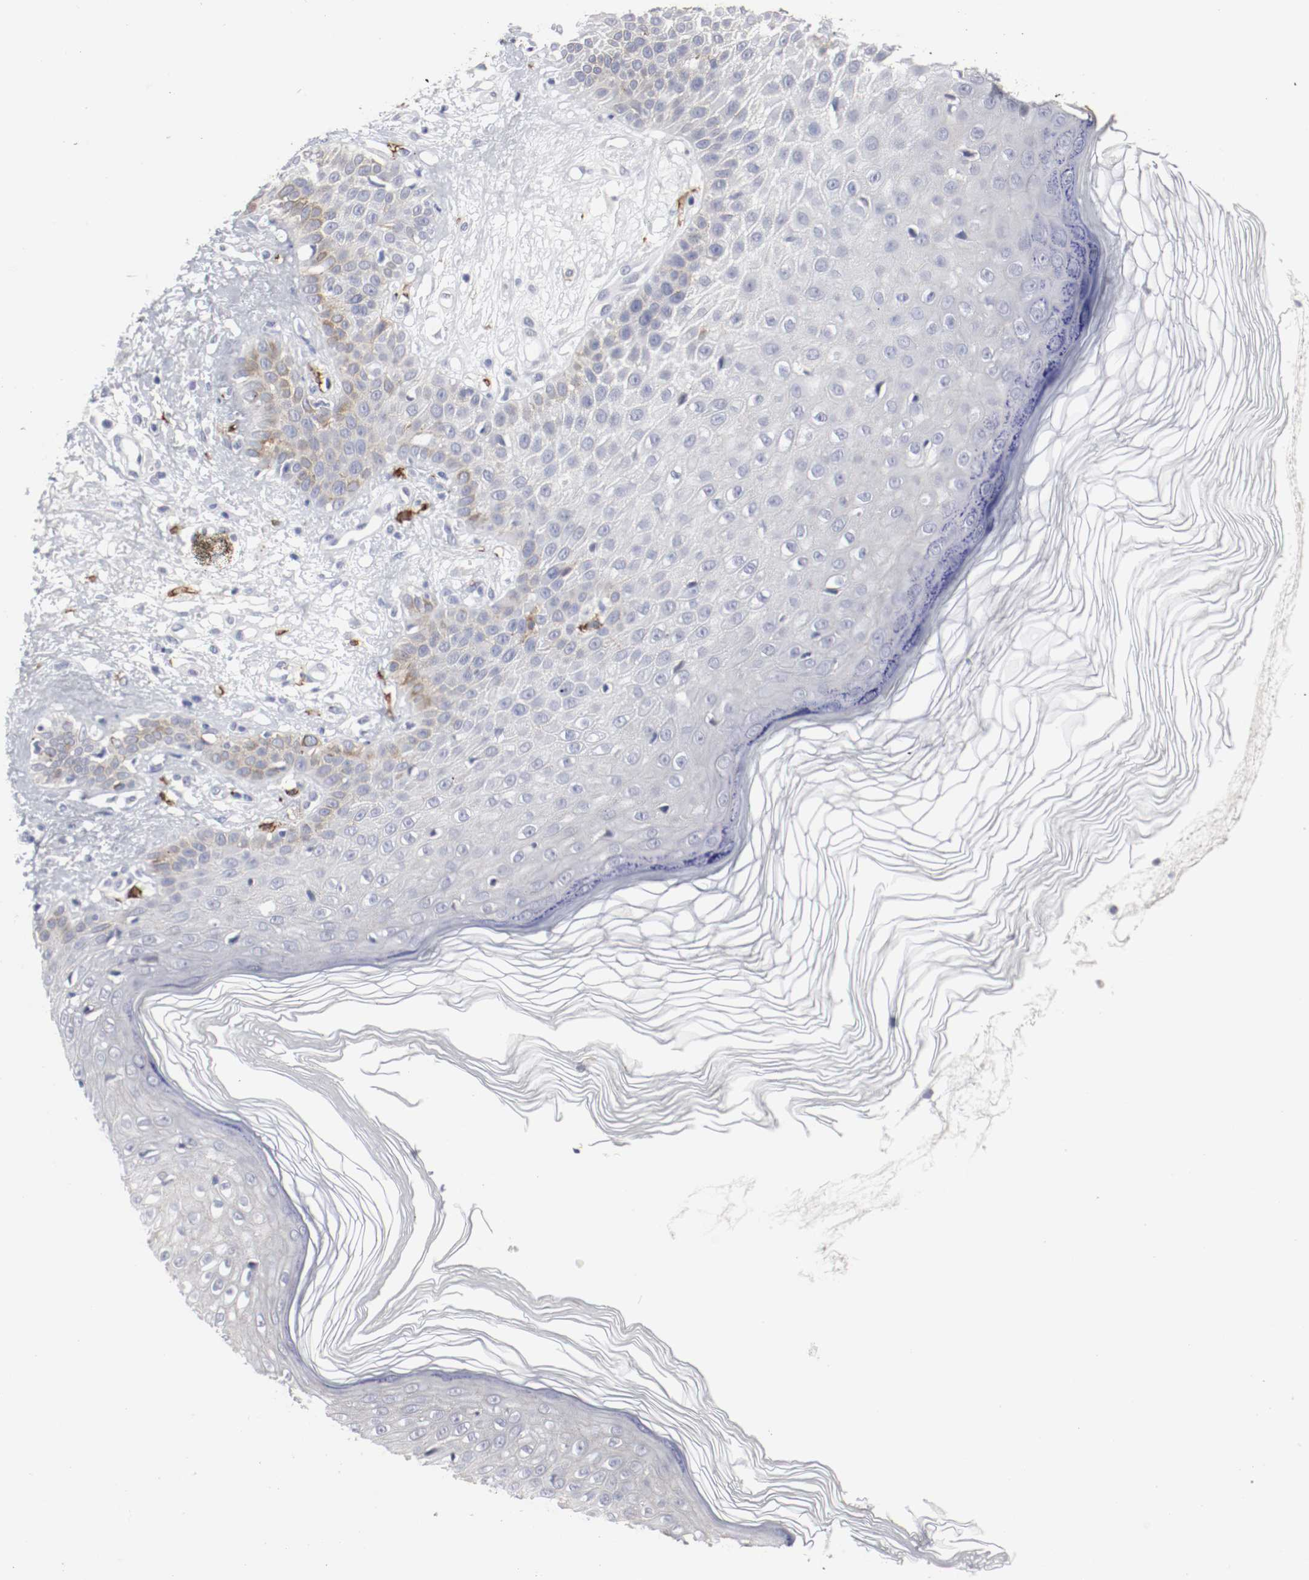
{"staining": {"intensity": "weak", "quantity": "<25%", "location": "cytoplasmic/membranous"}, "tissue": "skin cancer", "cell_type": "Tumor cells", "image_type": "cancer", "snomed": [{"axis": "morphology", "description": "Squamous cell carcinoma, NOS"}, {"axis": "topography", "description": "Skin"}], "caption": "This is an immunohistochemistry (IHC) histopathology image of human skin cancer. There is no staining in tumor cells.", "gene": "KIT", "patient": {"sex": "female", "age": 78}}